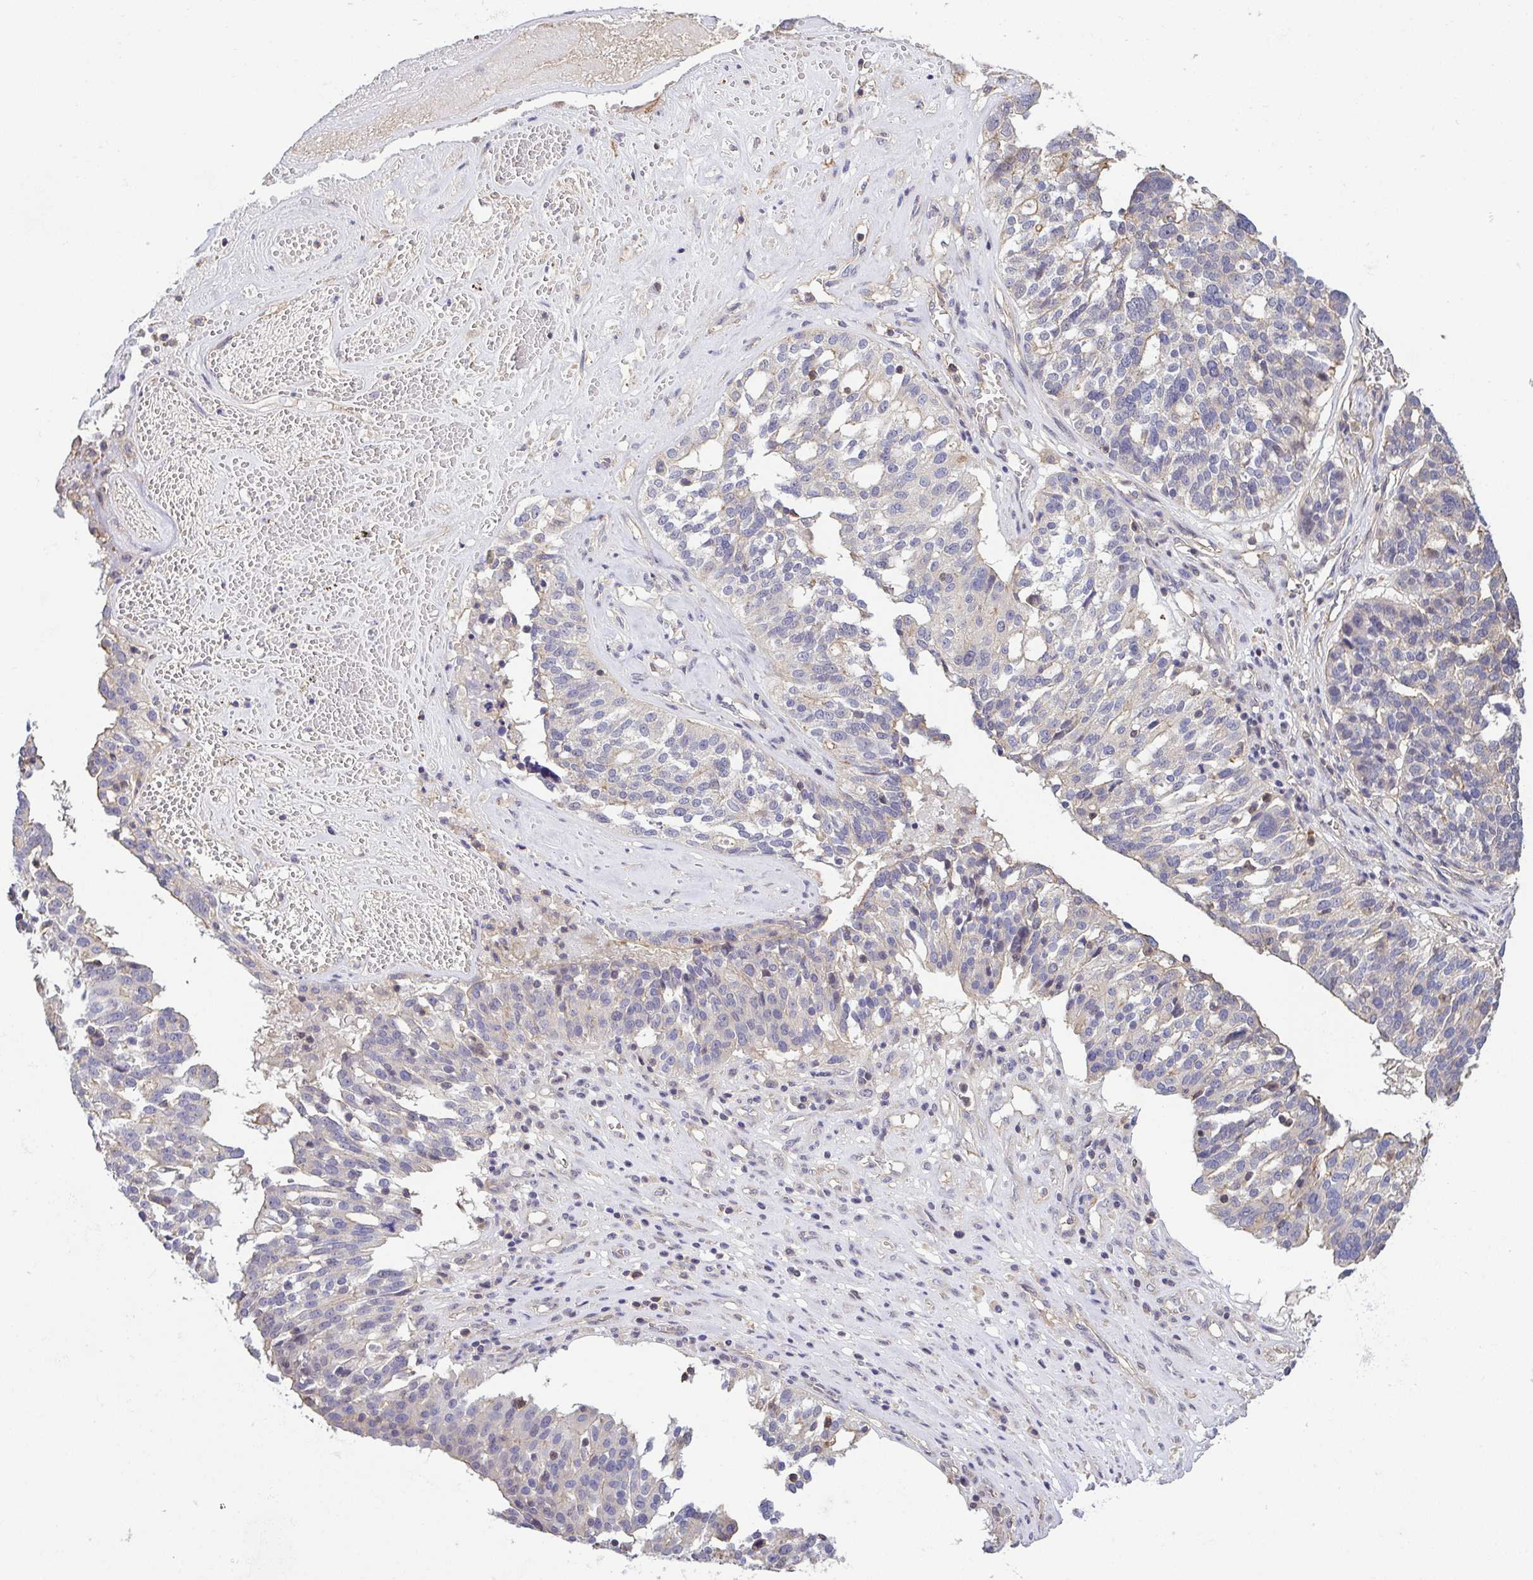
{"staining": {"intensity": "negative", "quantity": "none", "location": "none"}, "tissue": "ovarian cancer", "cell_type": "Tumor cells", "image_type": "cancer", "snomed": [{"axis": "morphology", "description": "Cystadenocarcinoma, serous, NOS"}, {"axis": "topography", "description": "Ovary"}], "caption": "Immunohistochemistry (IHC) of human ovarian cancer displays no expression in tumor cells. (Stains: DAB (3,3'-diaminobenzidine) immunohistochemistry (IHC) with hematoxylin counter stain, Microscopy: brightfield microscopy at high magnification).", "gene": "PREPL", "patient": {"sex": "female", "age": 59}}